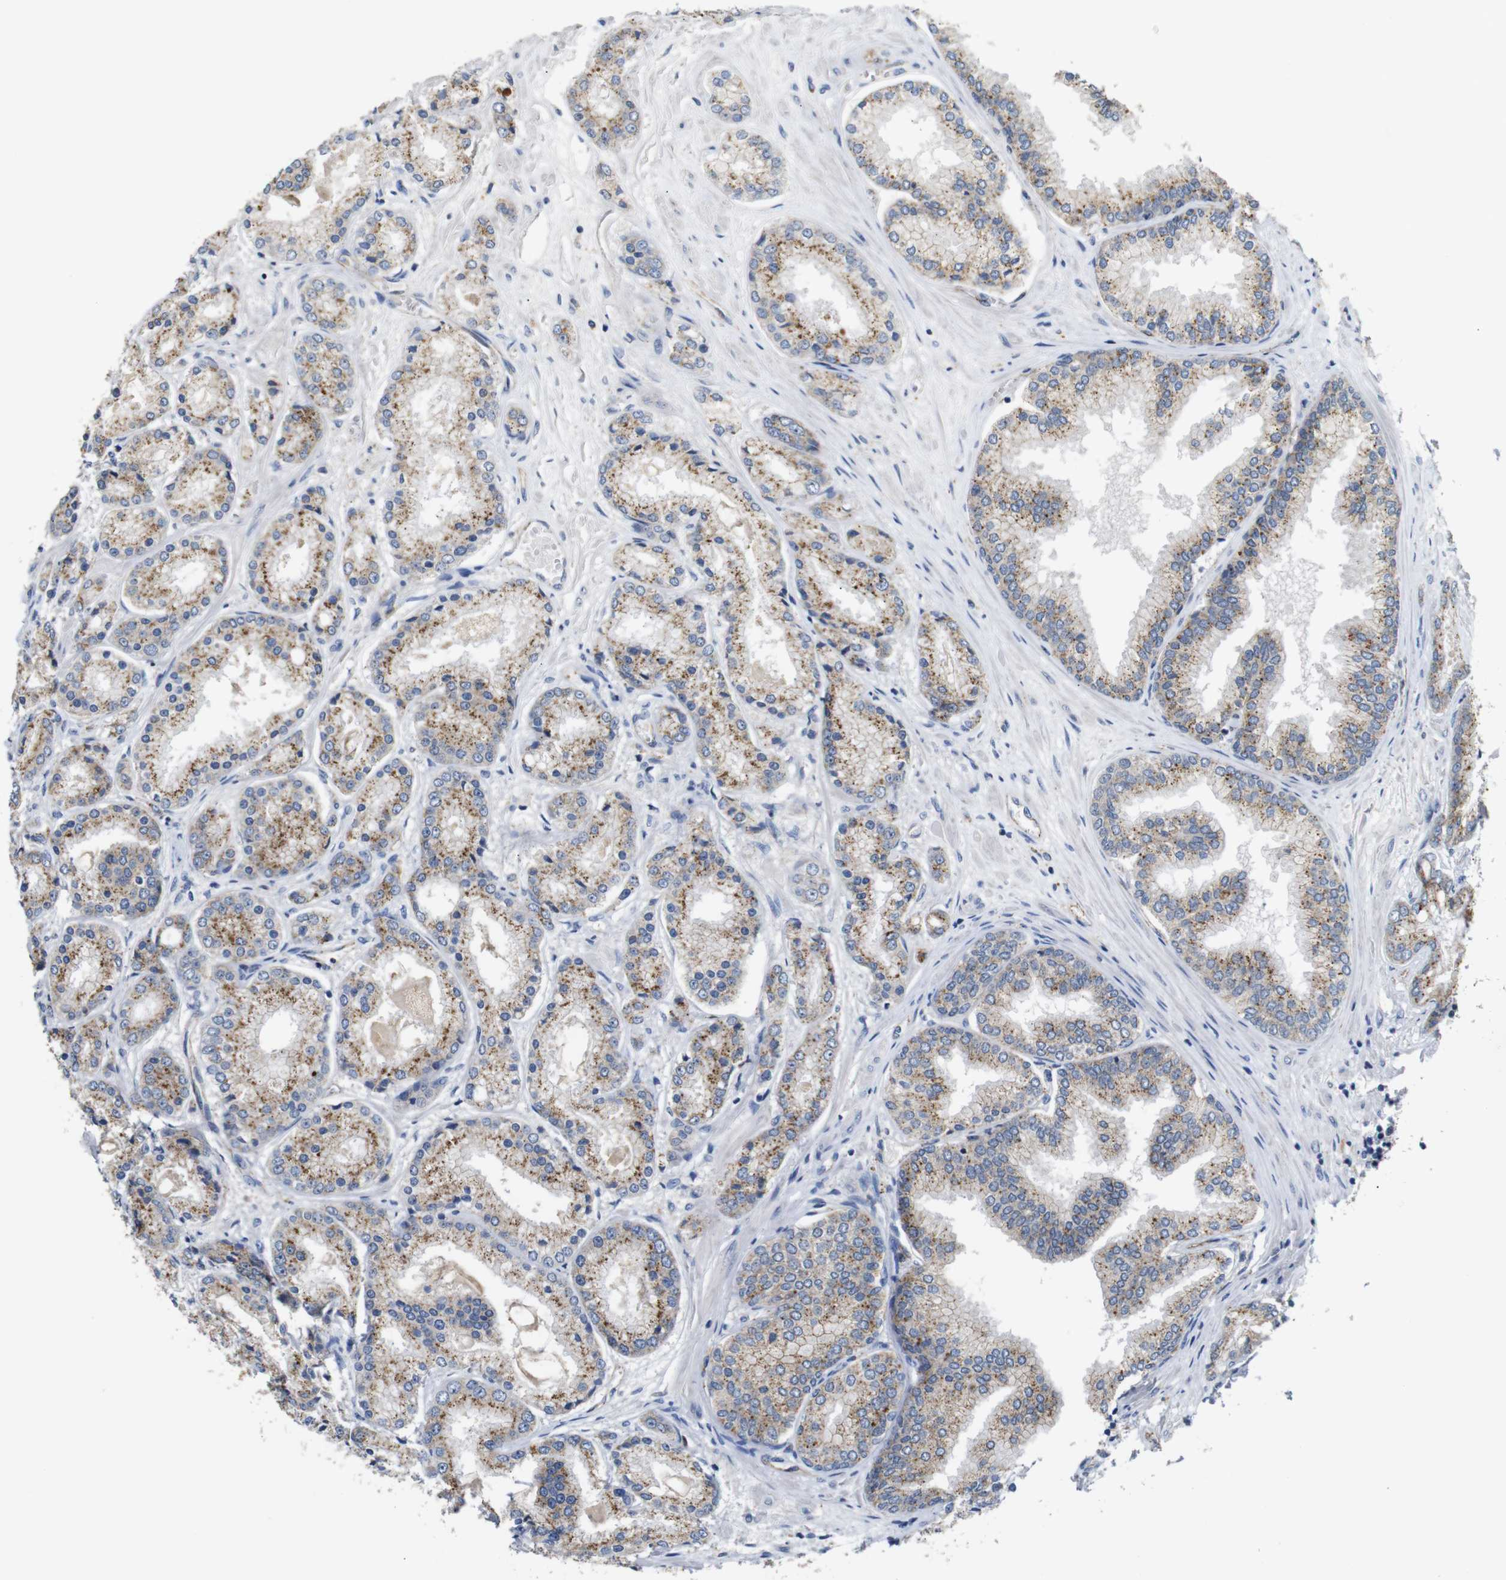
{"staining": {"intensity": "moderate", "quantity": "25%-75%", "location": "cytoplasmic/membranous"}, "tissue": "prostate cancer", "cell_type": "Tumor cells", "image_type": "cancer", "snomed": [{"axis": "morphology", "description": "Adenocarcinoma, High grade"}, {"axis": "topography", "description": "Prostate"}], "caption": "Prostate cancer stained with DAB (3,3'-diaminobenzidine) immunohistochemistry (IHC) exhibits medium levels of moderate cytoplasmic/membranous staining in approximately 25%-75% of tumor cells. (DAB (3,3'-diaminobenzidine) = brown stain, brightfield microscopy at high magnification).", "gene": "NHLRC3", "patient": {"sex": "male", "age": 59}}